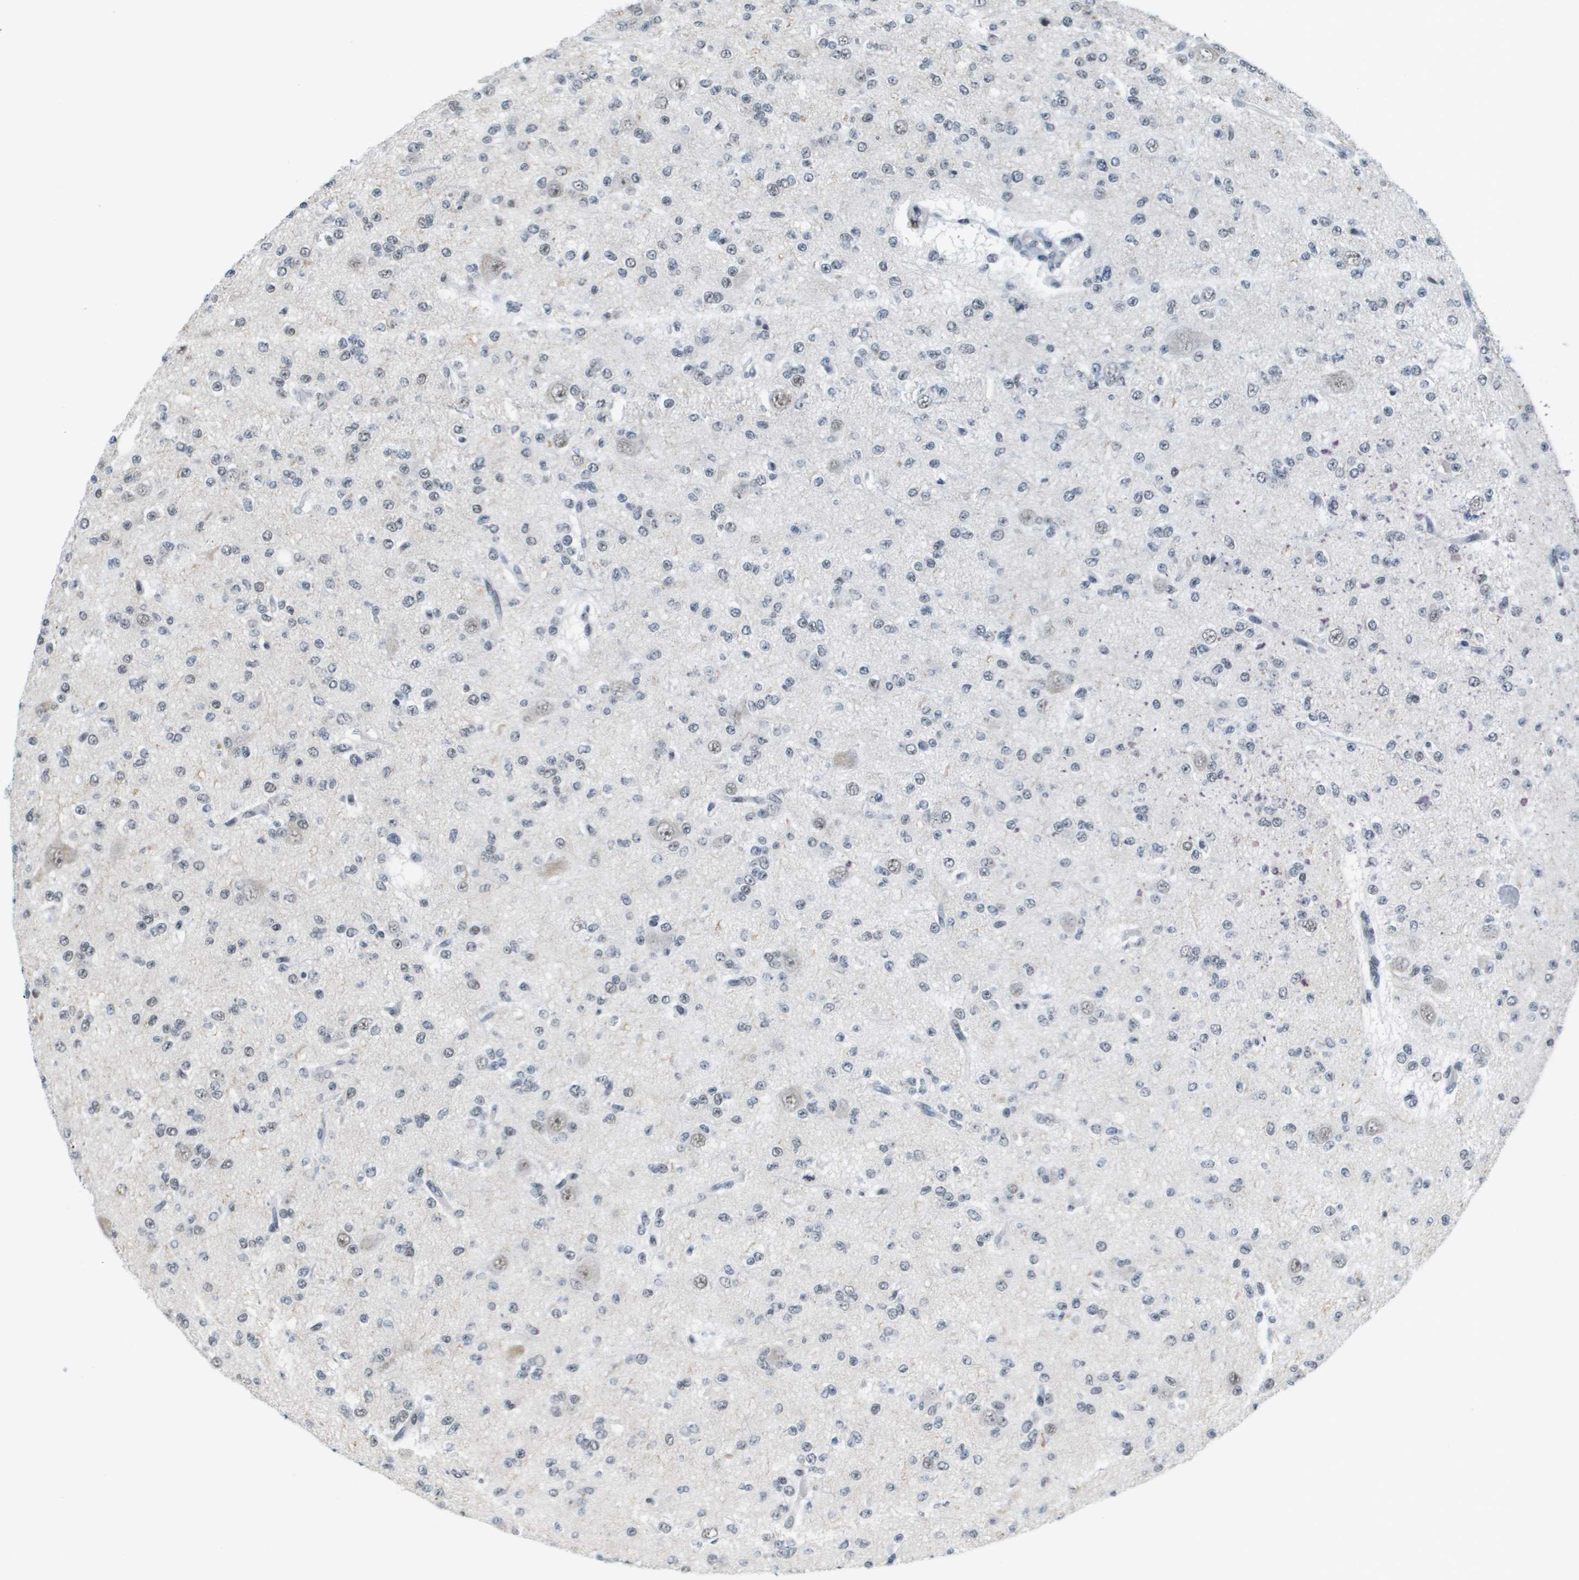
{"staining": {"intensity": "negative", "quantity": "none", "location": "none"}, "tissue": "glioma", "cell_type": "Tumor cells", "image_type": "cancer", "snomed": [{"axis": "morphology", "description": "Glioma, malignant, Low grade"}, {"axis": "topography", "description": "Brain"}], "caption": "The IHC photomicrograph has no significant expression in tumor cells of glioma tissue. Nuclei are stained in blue.", "gene": "ISY1", "patient": {"sex": "male", "age": 38}}